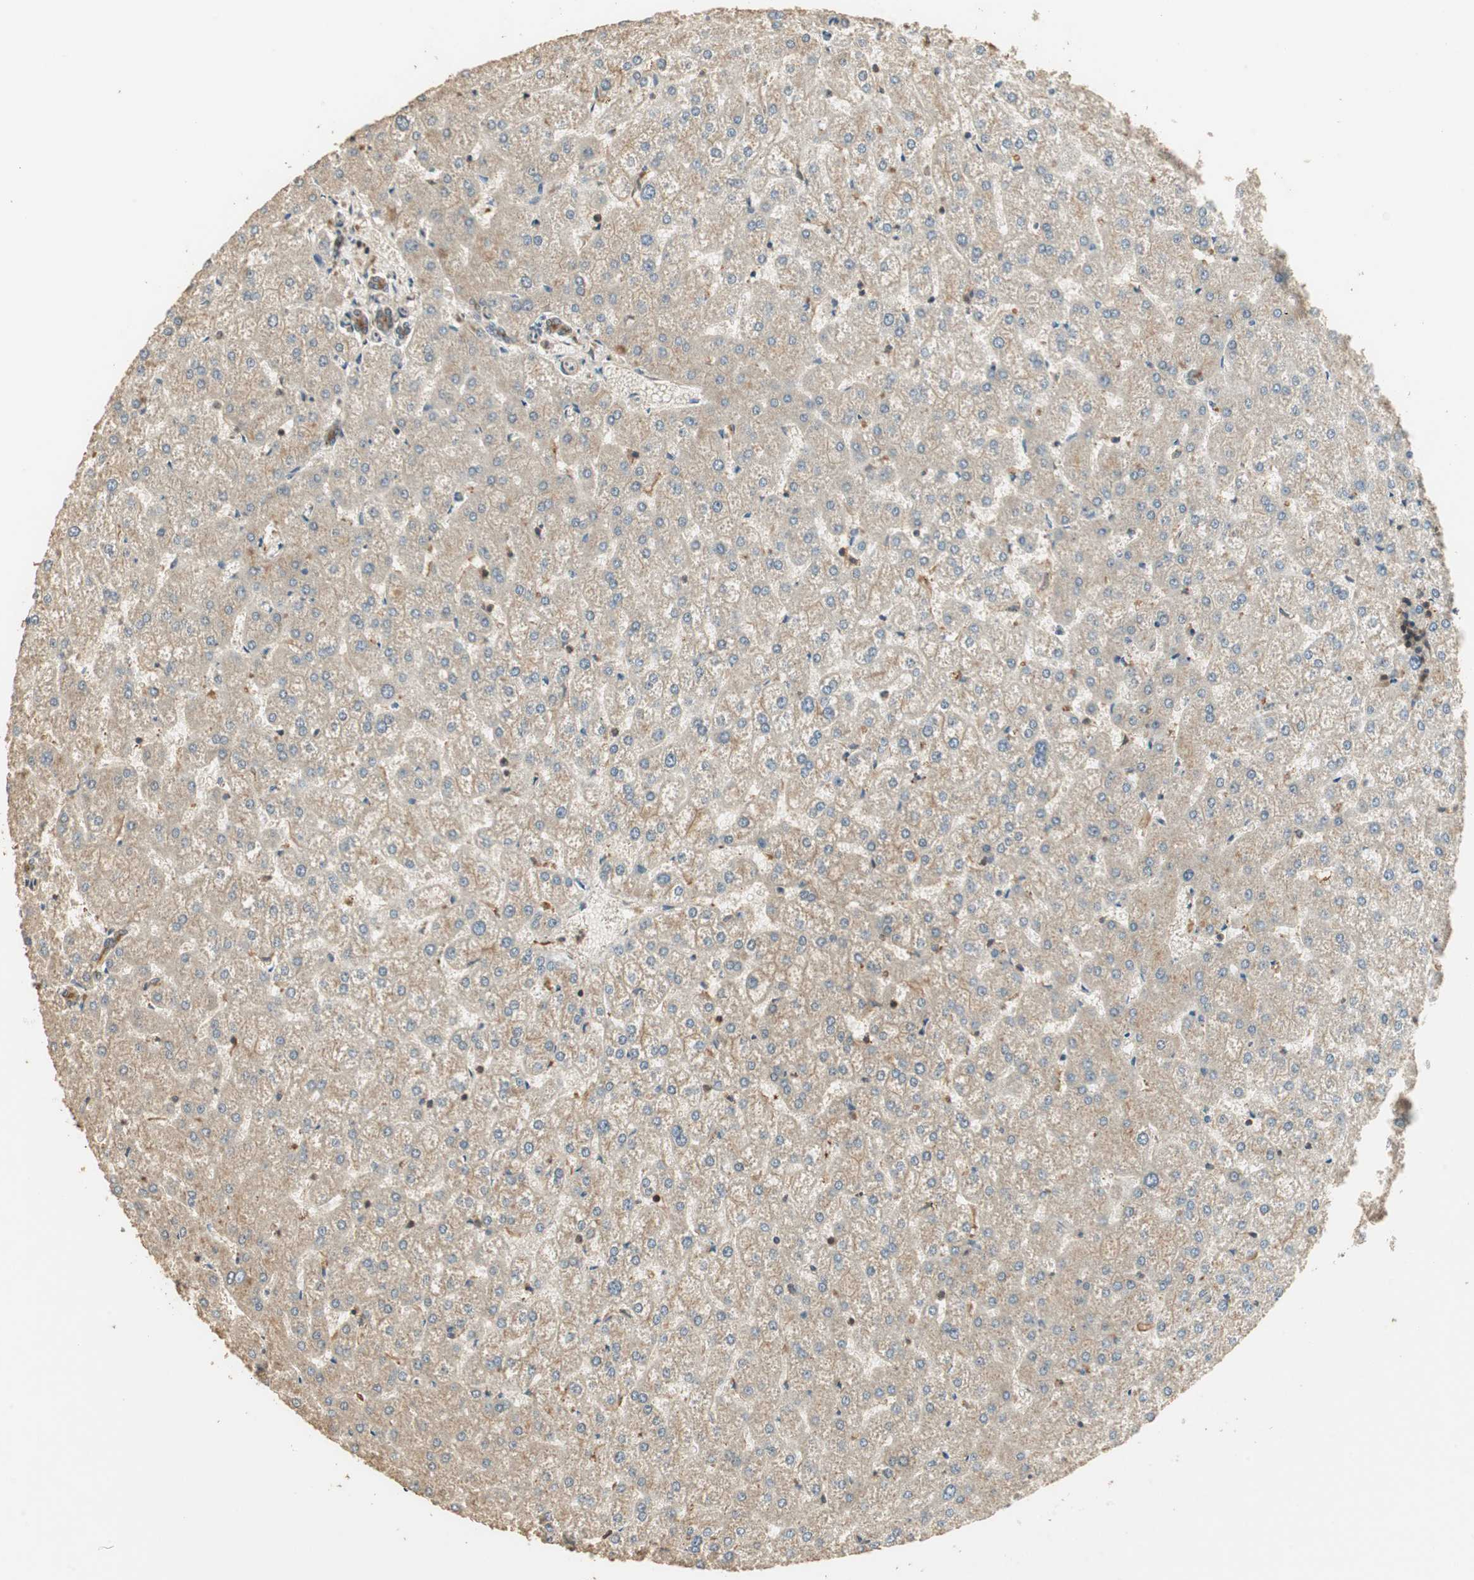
{"staining": {"intensity": "weak", "quantity": "25%-75%", "location": "cytoplasmic/membranous"}, "tissue": "liver", "cell_type": "Cholangiocytes", "image_type": "normal", "snomed": [{"axis": "morphology", "description": "Normal tissue, NOS"}, {"axis": "topography", "description": "Liver"}], "caption": "Immunohistochemistry of normal liver demonstrates low levels of weak cytoplasmic/membranous staining in about 25%-75% of cholangiocytes. (DAB IHC, brown staining for protein, blue staining for nuclei).", "gene": "USP2", "patient": {"sex": "female", "age": 32}}